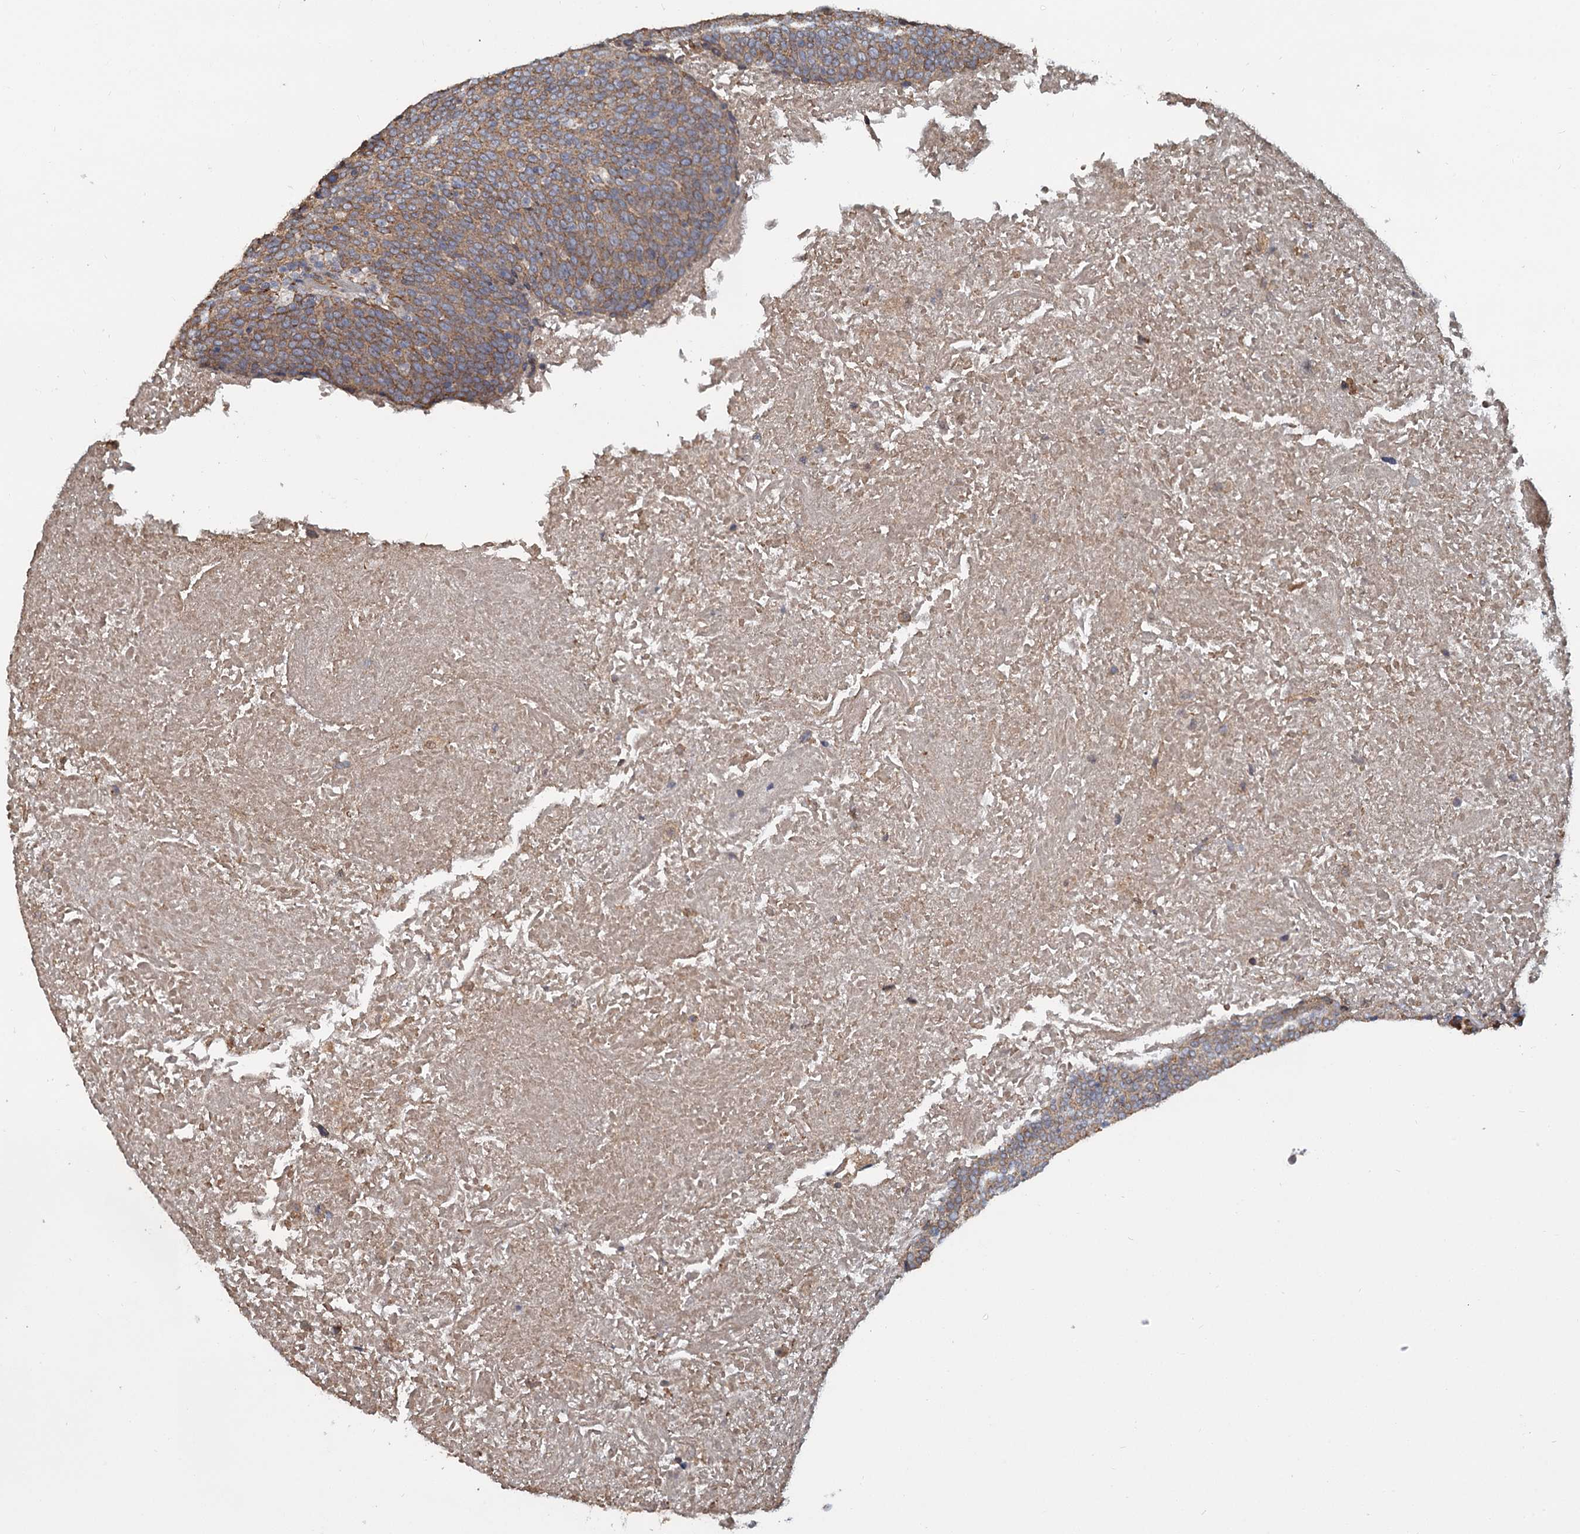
{"staining": {"intensity": "moderate", "quantity": ">75%", "location": "cytoplasmic/membranous"}, "tissue": "head and neck cancer", "cell_type": "Tumor cells", "image_type": "cancer", "snomed": [{"axis": "morphology", "description": "Squamous cell carcinoma, NOS"}, {"axis": "morphology", "description": "Squamous cell carcinoma, metastatic, NOS"}, {"axis": "topography", "description": "Lymph node"}, {"axis": "topography", "description": "Head-Neck"}], "caption": "Protein expression by immunohistochemistry reveals moderate cytoplasmic/membranous positivity in about >75% of tumor cells in head and neck cancer (squamous cell carcinoma).", "gene": "LRRC51", "patient": {"sex": "male", "age": 62}}